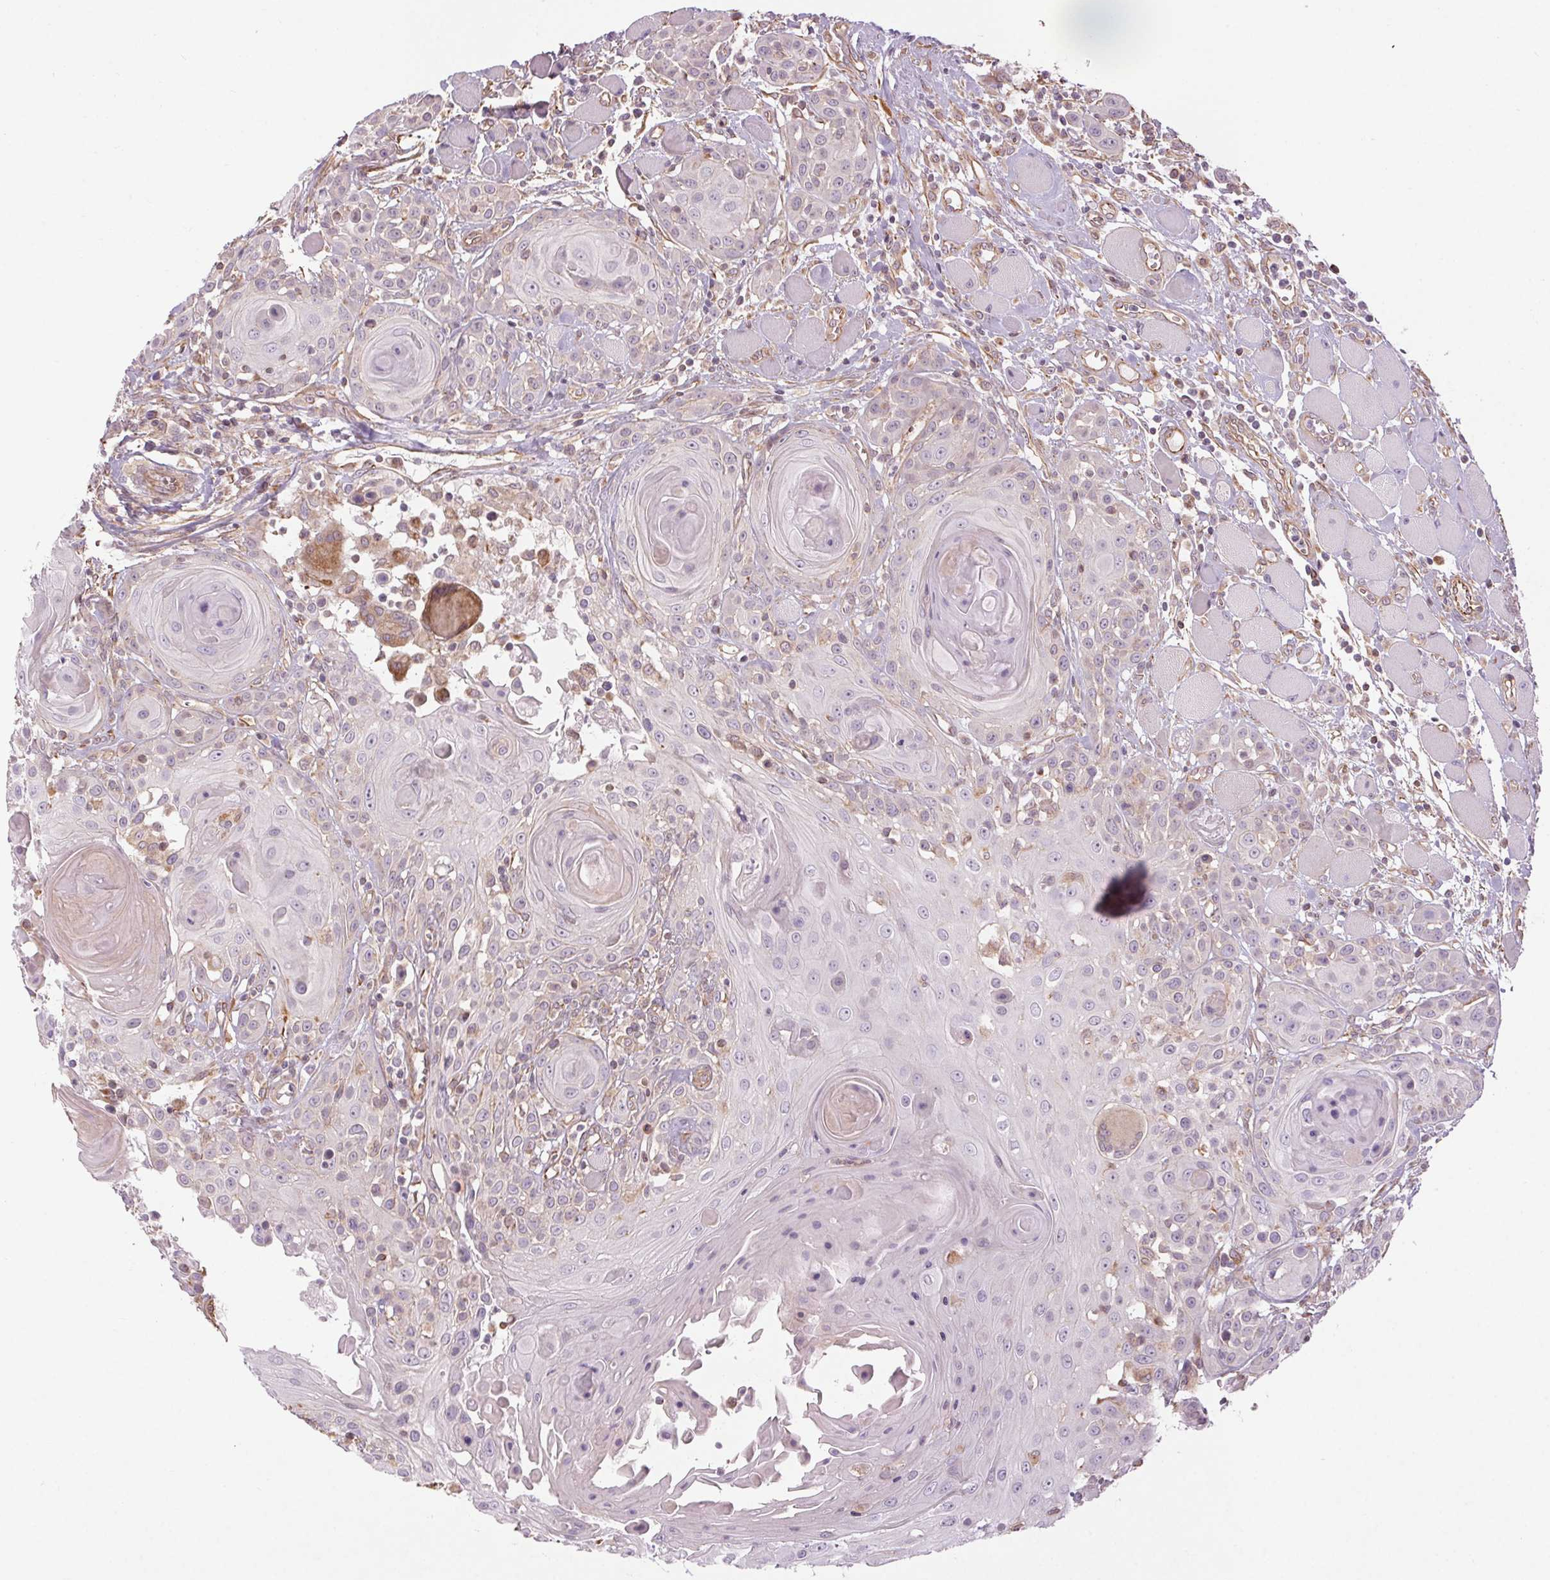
{"staining": {"intensity": "negative", "quantity": "none", "location": "none"}, "tissue": "head and neck cancer", "cell_type": "Tumor cells", "image_type": "cancer", "snomed": [{"axis": "morphology", "description": "Squamous cell carcinoma, NOS"}, {"axis": "topography", "description": "Head-Neck"}], "caption": "Histopathology image shows no significant protein expression in tumor cells of head and neck squamous cell carcinoma.", "gene": "CCSER1", "patient": {"sex": "female", "age": 80}}